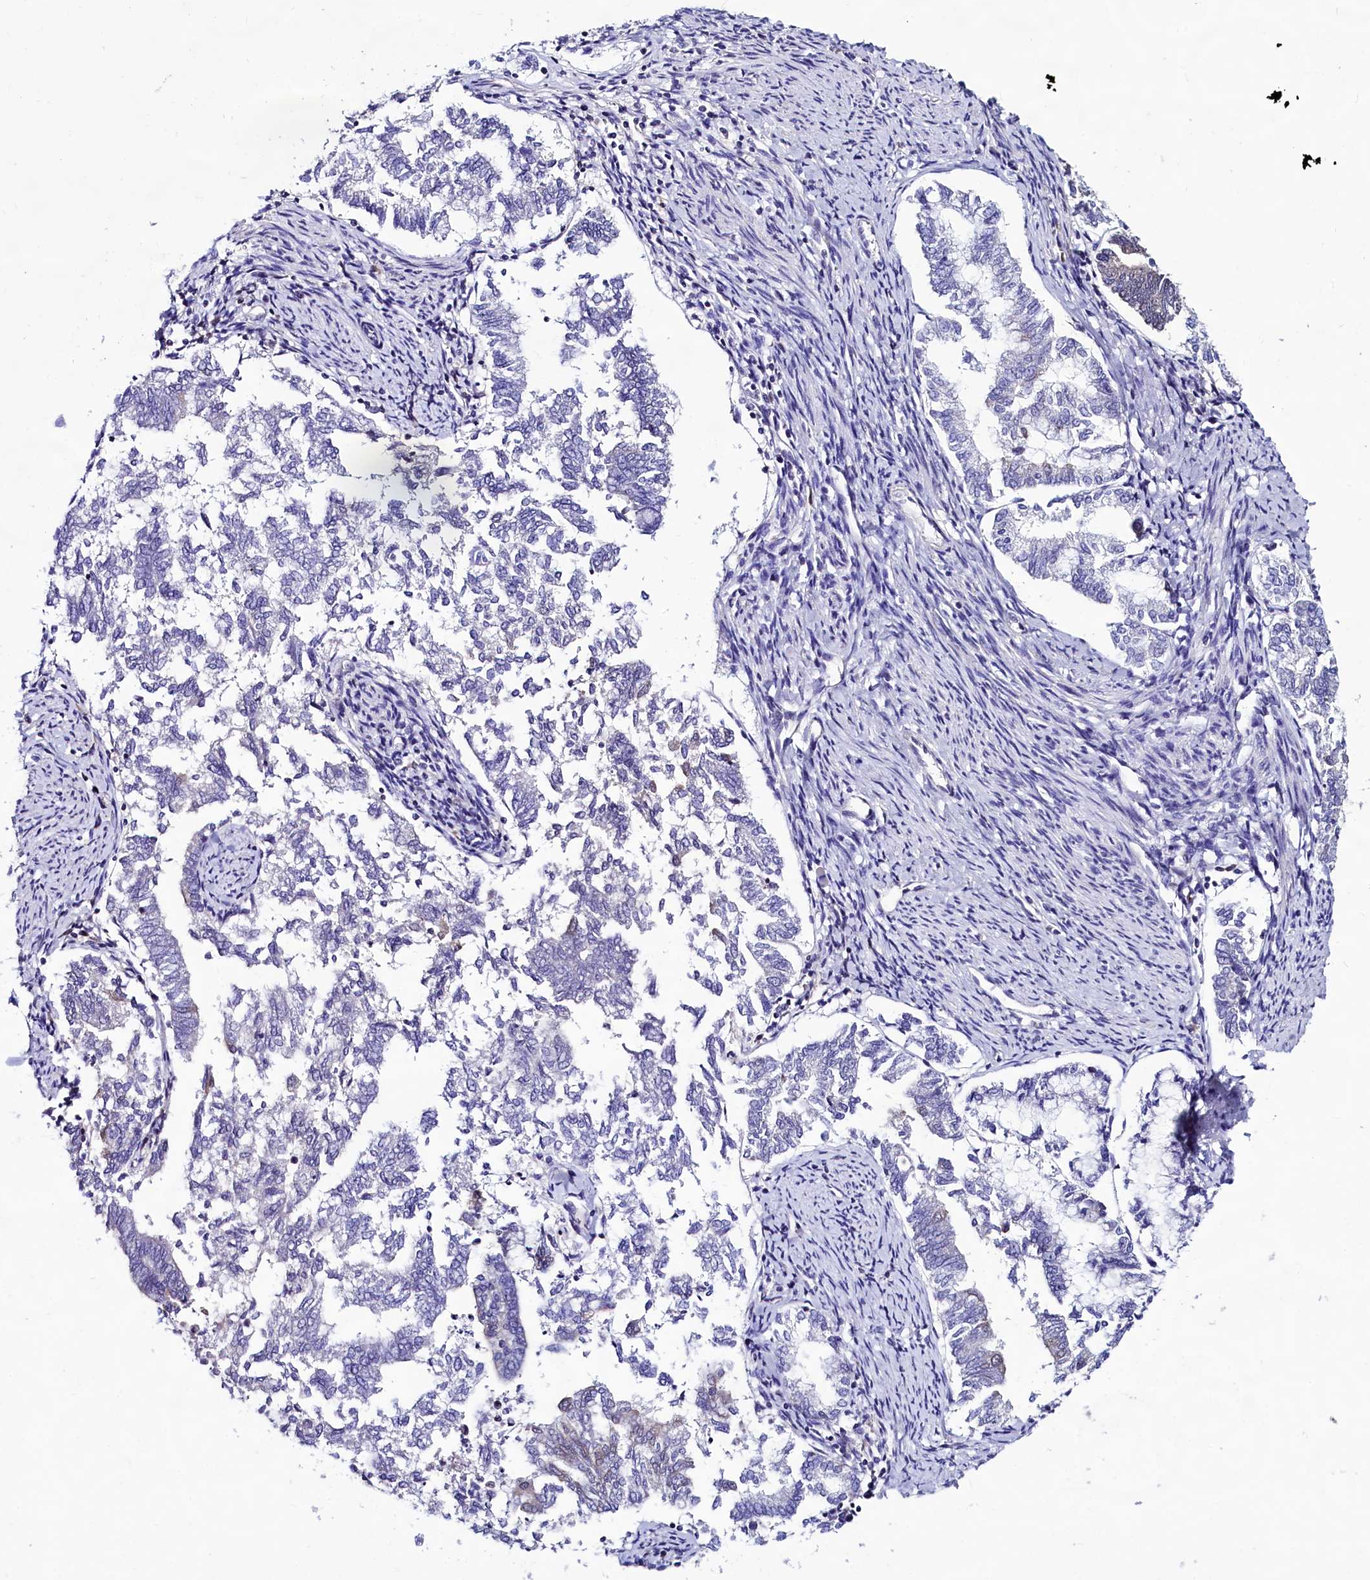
{"staining": {"intensity": "negative", "quantity": "none", "location": "none"}, "tissue": "endometrial cancer", "cell_type": "Tumor cells", "image_type": "cancer", "snomed": [{"axis": "morphology", "description": "Adenocarcinoma, NOS"}, {"axis": "topography", "description": "Endometrium"}], "caption": "The photomicrograph shows no significant positivity in tumor cells of adenocarcinoma (endometrial).", "gene": "SEC24C", "patient": {"sex": "female", "age": 79}}